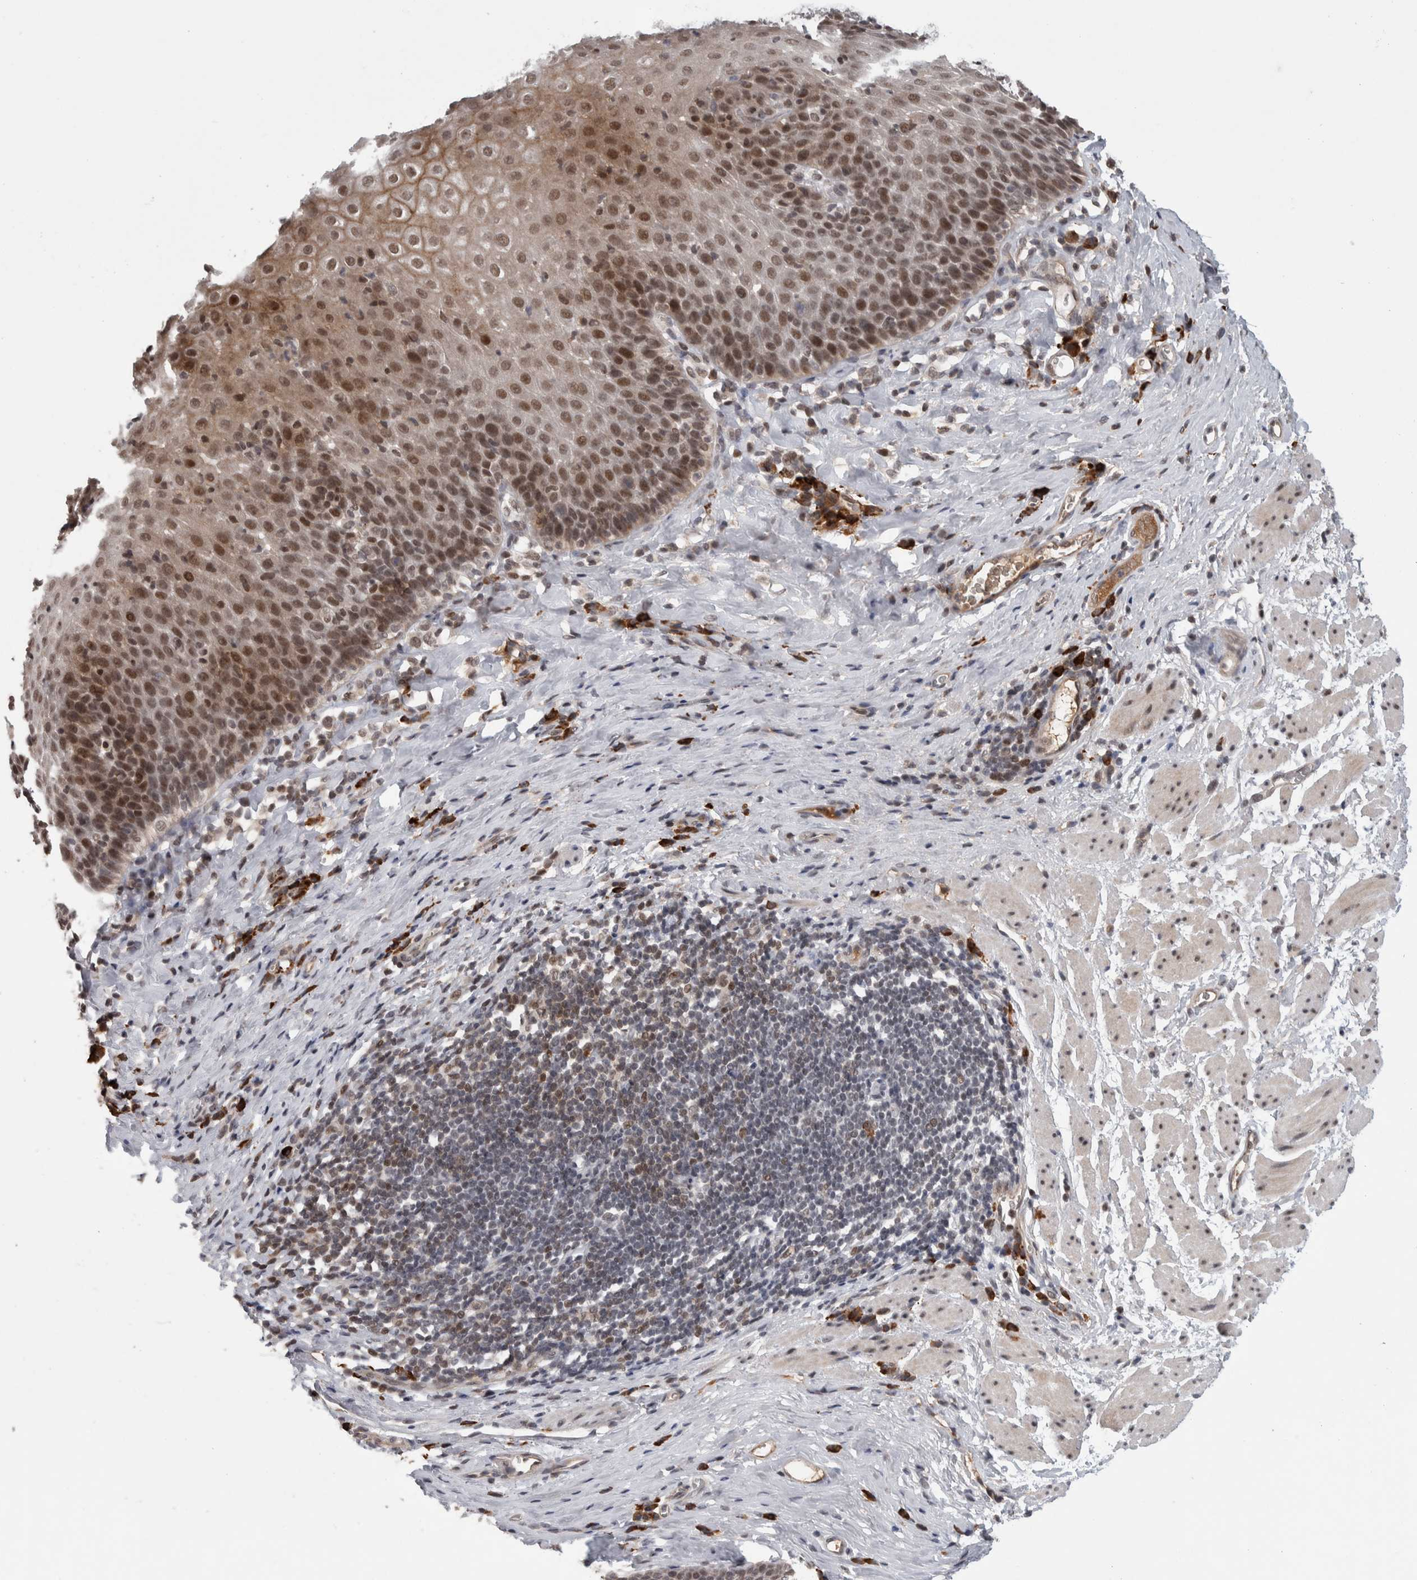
{"staining": {"intensity": "moderate", "quantity": ">75%", "location": "cytoplasmic/membranous,nuclear"}, "tissue": "esophagus", "cell_type": "Squamous epithelial cells", "image_type": "normal", "snomed": [{"axis": "morphology", "description": "Normal tissue, NOS"}, {"axis": "topography", "description": "Esophagus"}], "caption": "DAB (3,3'-diaminobenzidine) immunohistochemical staining of benign esophagus demonstrates moderate cytoplasmic/membranous,nuclear protein expression in about >75% of squamous epithelial cells. (brown staining indicates protein expression, while blue staining denotes nuclei).", "gene": "ZNF592", "patient": {"sex": "female", "age": 61}}